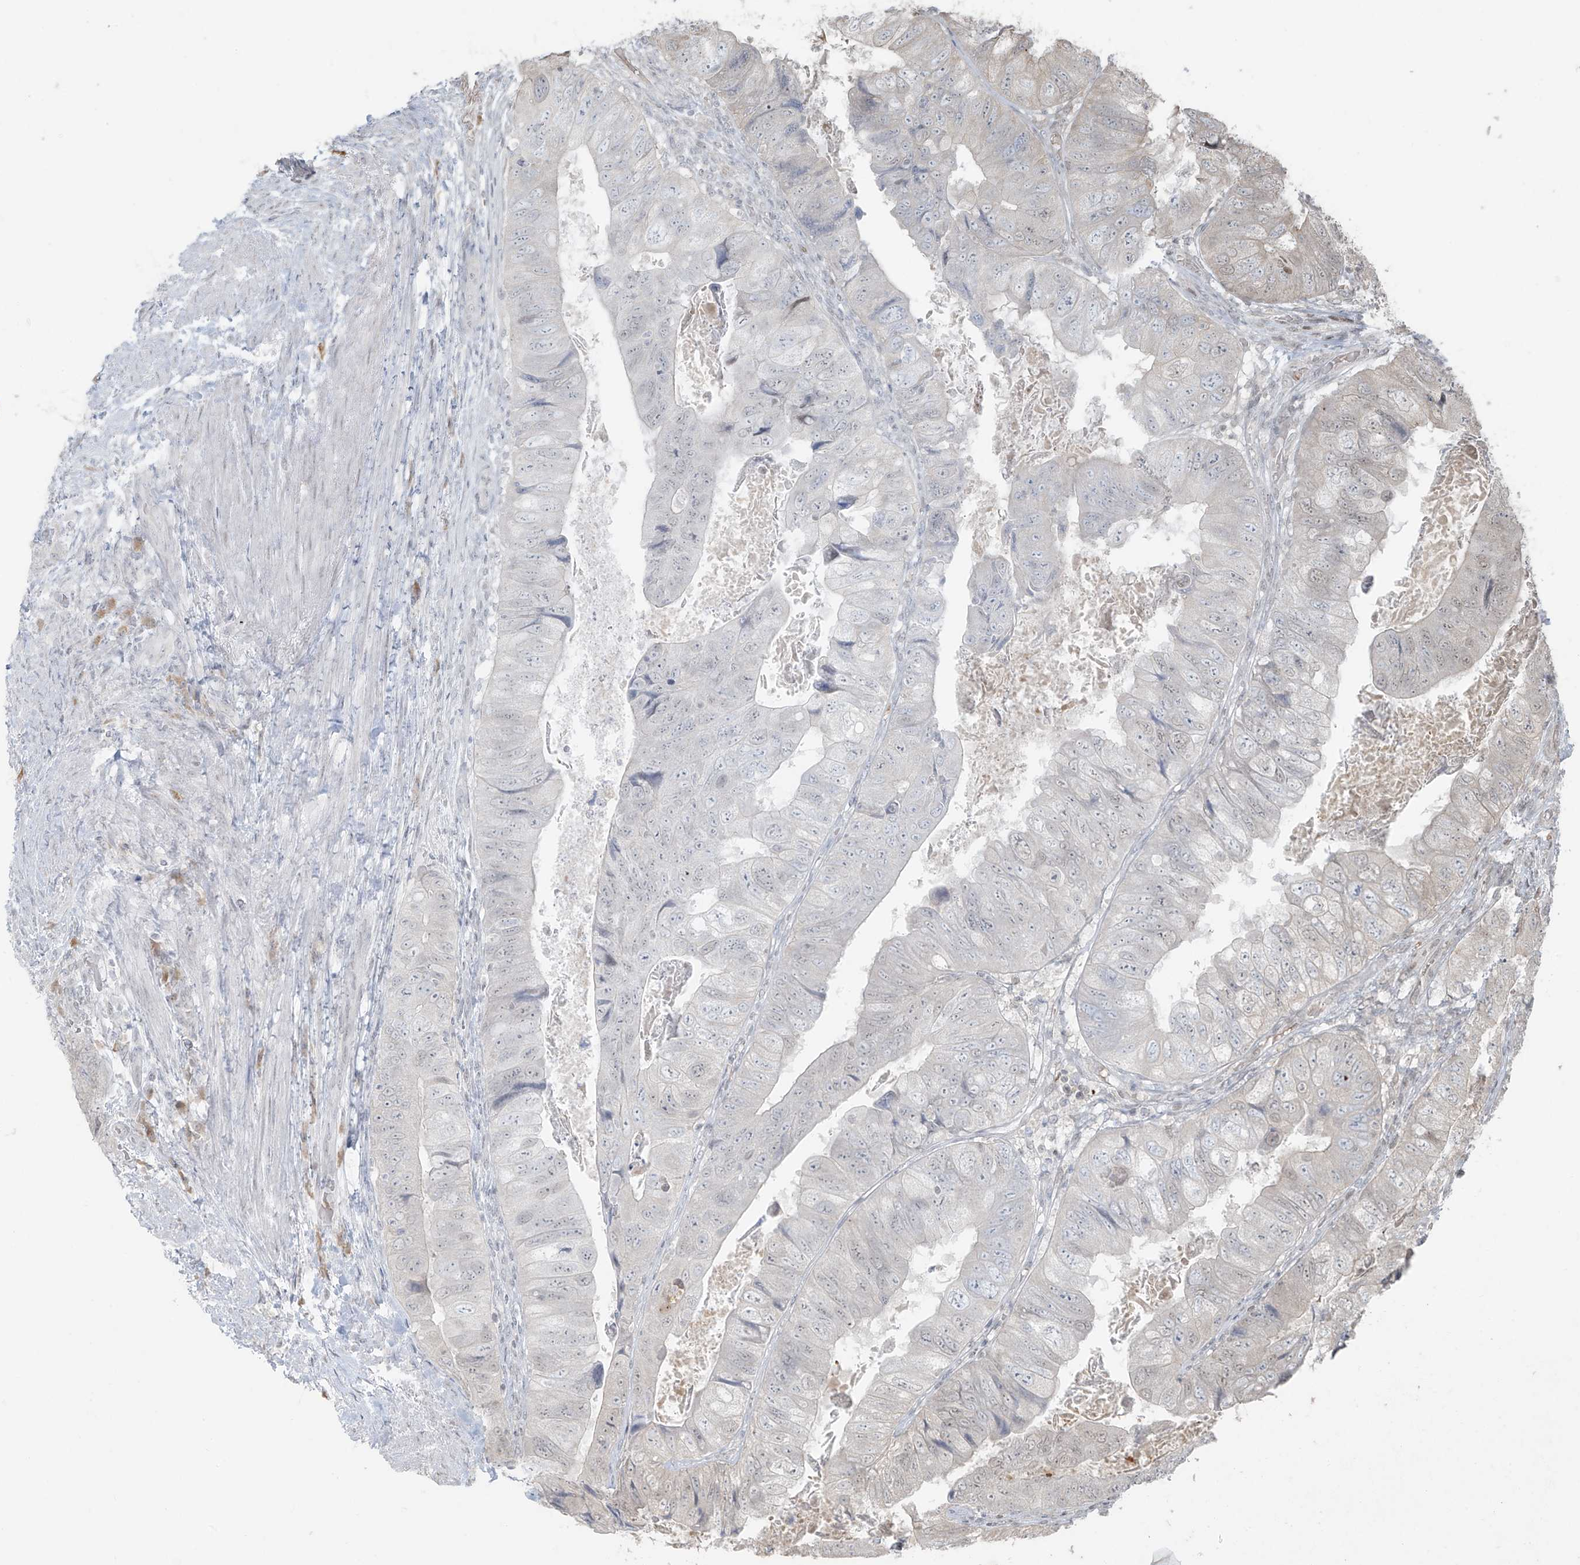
{"staining": {"intensity": "negative", "quantity": "none", "location": "none"}, "tissue": "colorectal cancer", "cell_type": "Tumor cells", "image_type": "cancer", "snomed": [{"axis": "morphology", "description": "Adenocarcinoma, NOS"}, {"axis": "topography", "description": "Rectum"}], "caption": "Immunohistochemistry of human adenocarcinoma (colorectal) demonstrates no expression in tumor cells.", "gene": "TTC22", "patient": {"sex": "male", "age": 63}}